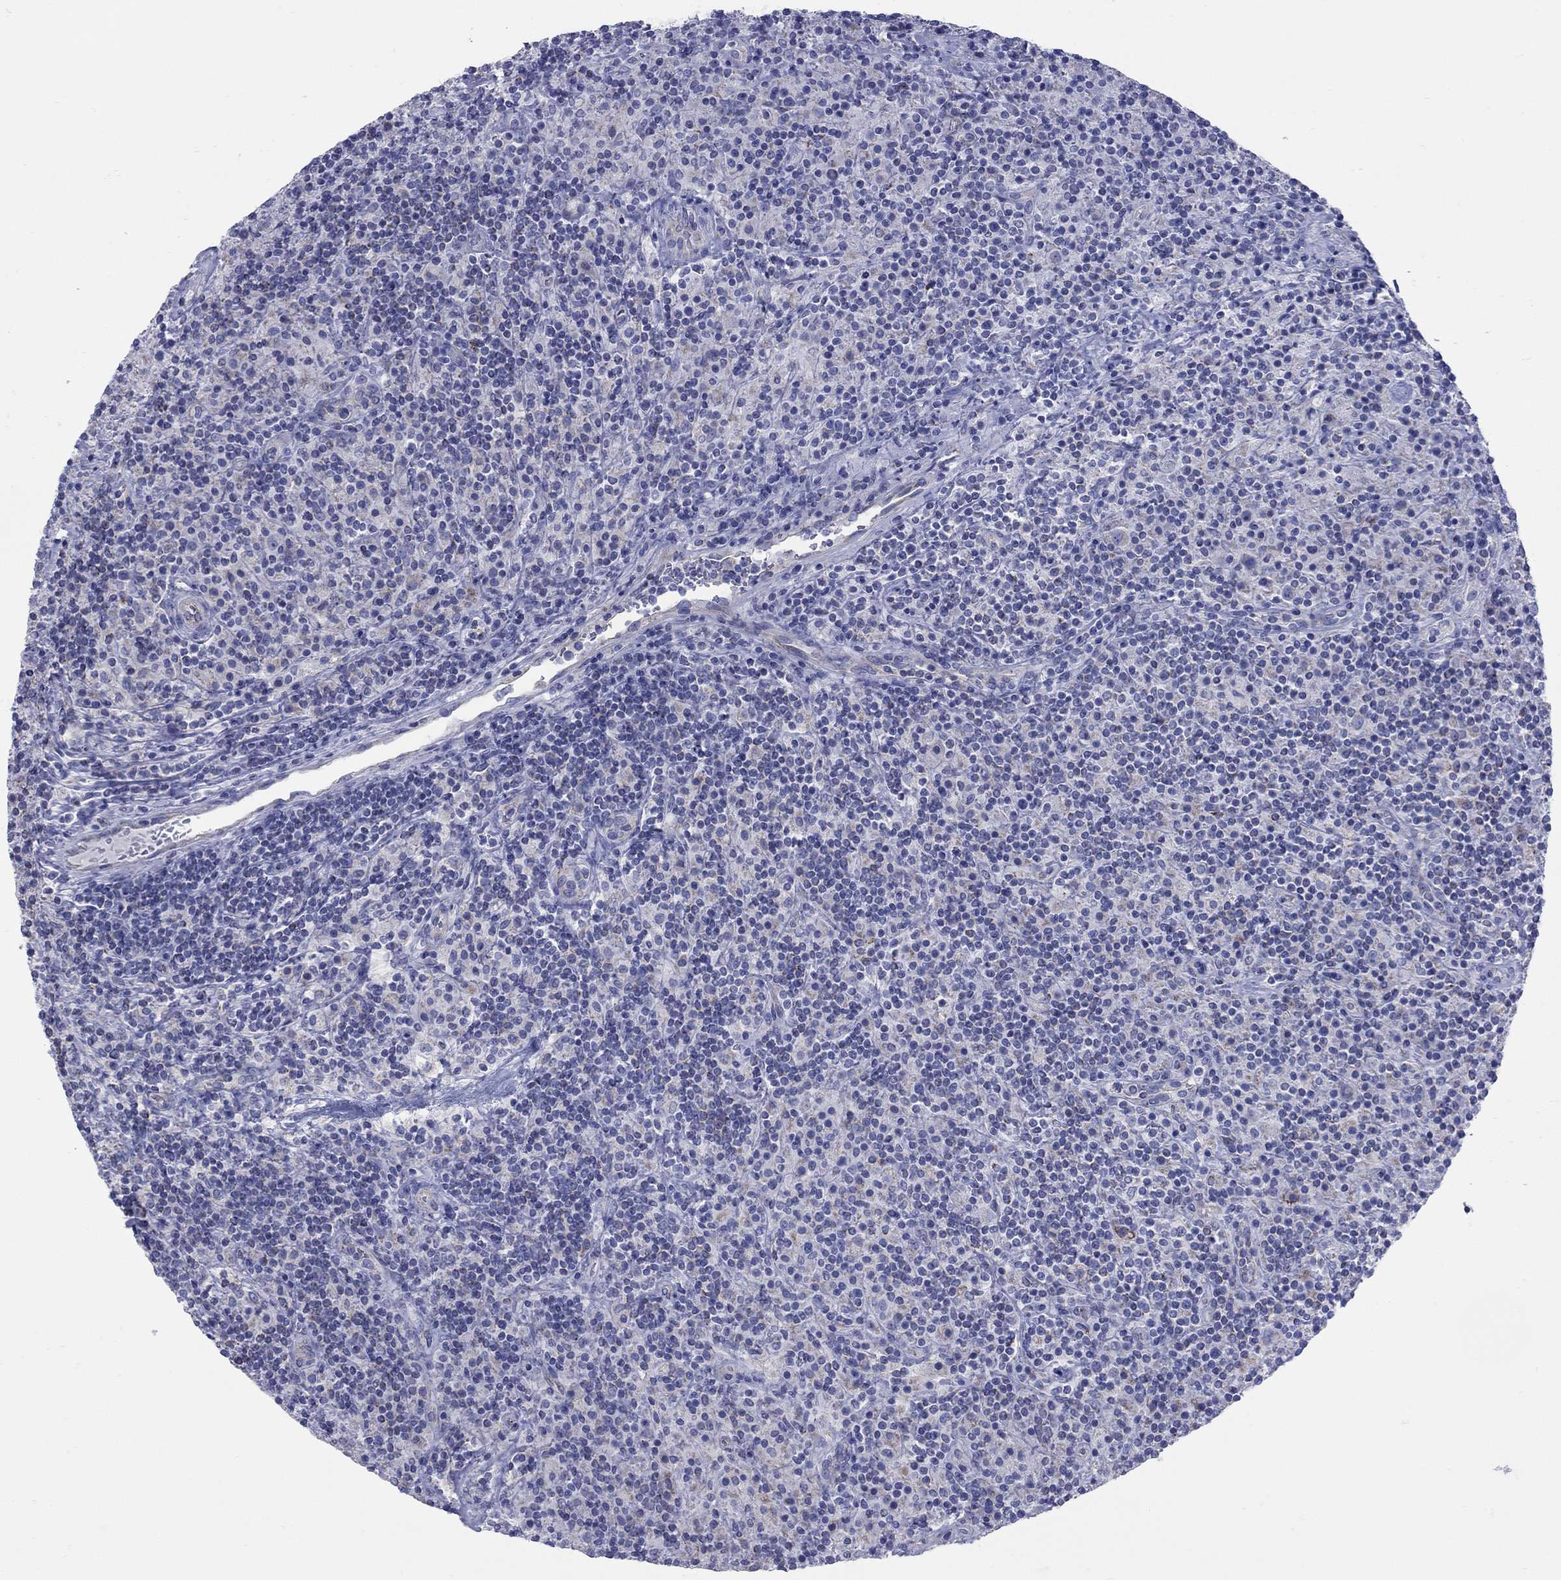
{"staining": {"intensity": "negative", "quantity": "none", "location": "none"}, "tissue": "lymphoma", "cell_type": "Tumor cells", "image_type": "cancer", "snomed": [{"axis": "morphology", "description": "Hodgkin's disease, NOS"}, {"axis": "topography", "description": "Lymph node"}], "caption": "Tumor cells show no significant protein expression in Hodgkin's disease. (DAB (3,3'-diaminobenzidine) IHC with hematoxylin counter stain).", "gene": "PDZD3", "patient": {"sex": "male", "age": 70}}